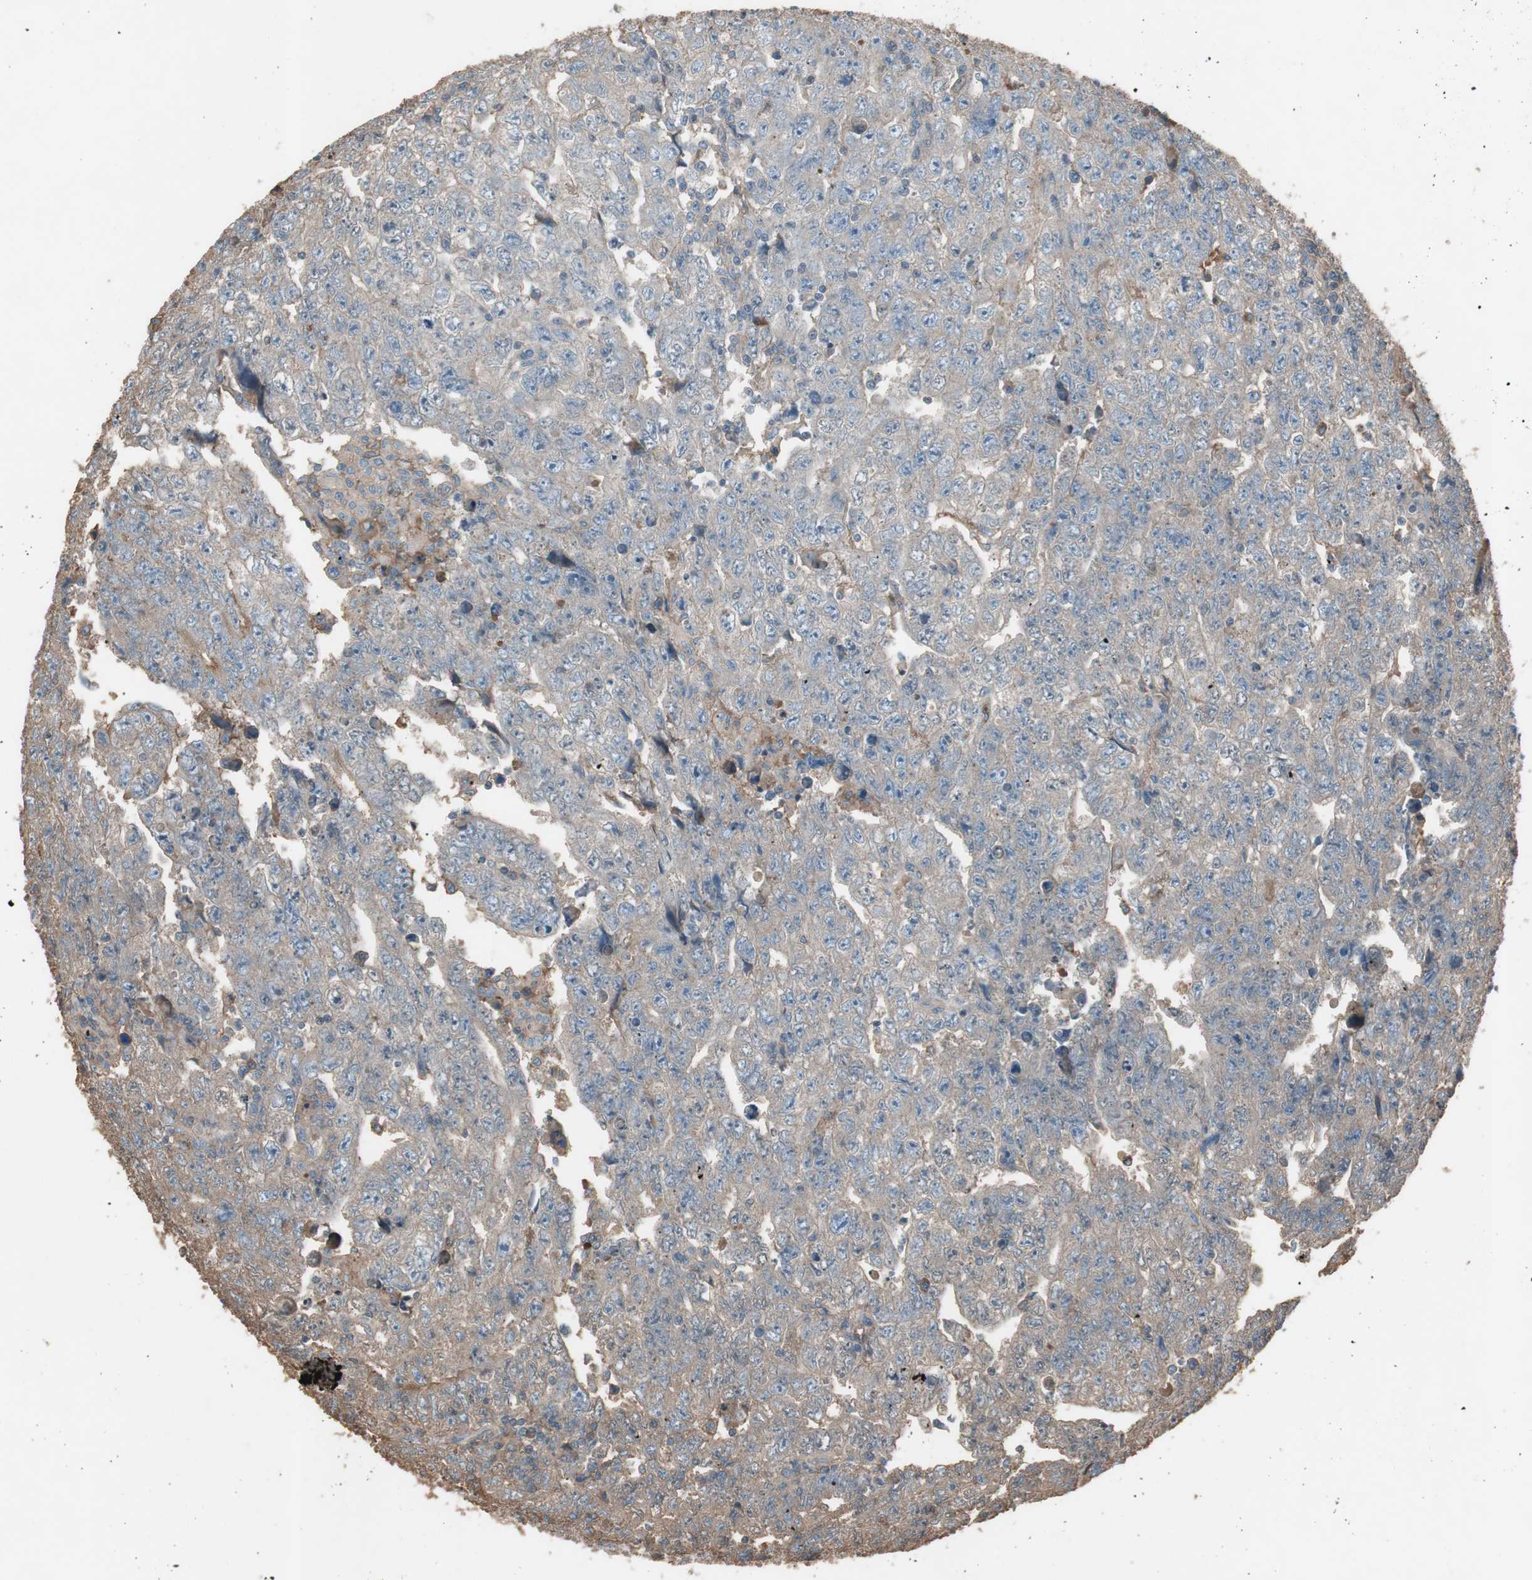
{"staining": {"intensity": "negative", "quantity": "none", "location": "none"}, "tissue": "testis cancer", "cell_type": "Tumor cells", "image_type": "cancer", "snomed": [{"axis": "morphology", "description": "Carcinoma, Embryonal, NOS"}, {"axis": "topography", "description": "Testis"}], "caption": "This is an IHC micrograph of human testis cancer (embryonal carcinoma). There is no staining in tumor cells.", "gene": "MMP14", "patient": {"sex": "male", "age": 28}}